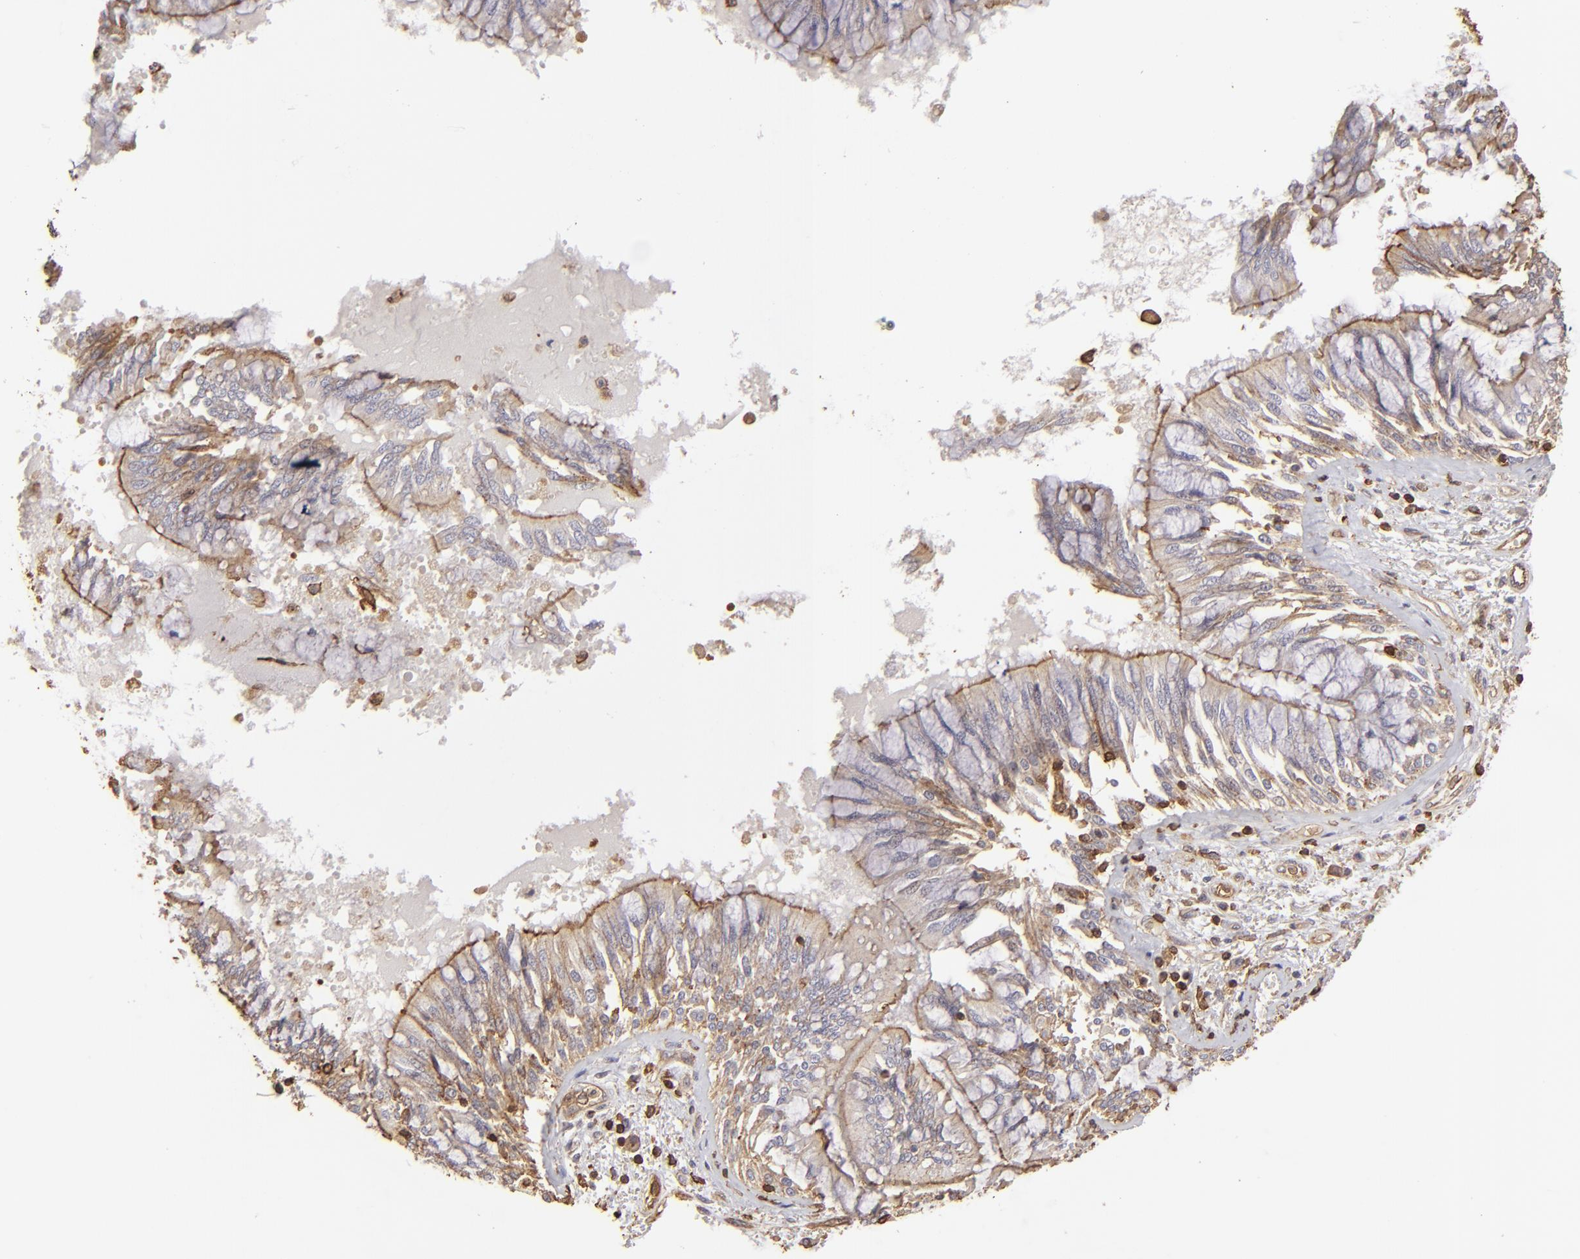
{"staining": {"intensity": "weak", "quantity": ">75%", "location": "cytoplasmic/membranous"}, "tissue": "bronchus", "cell_type": "Respiratory epithelial cells", "image_type": "normal", "snomed": [{"axis": "morphology", "description": "Normal tissue, NOS"}, {"axis": "topography", "description": "Cartilage tissue"}, {"axis": "topography", "description": "Bronchus"}, {"axis": "topography", "description": "Lung"}, {"axis": "topography", "description": "Peripheral nerve tissue"}], "caption": "Bronchus stained with DAB (3,3'-diaminobenzidine) immunohistochemistry exhibits low levels of weak cytoplasmic/membranous expression in approximately >75% of respiratory epithelial cells.", "gene": "ACTB", "patient": {"sex": "female", "age": 49}}